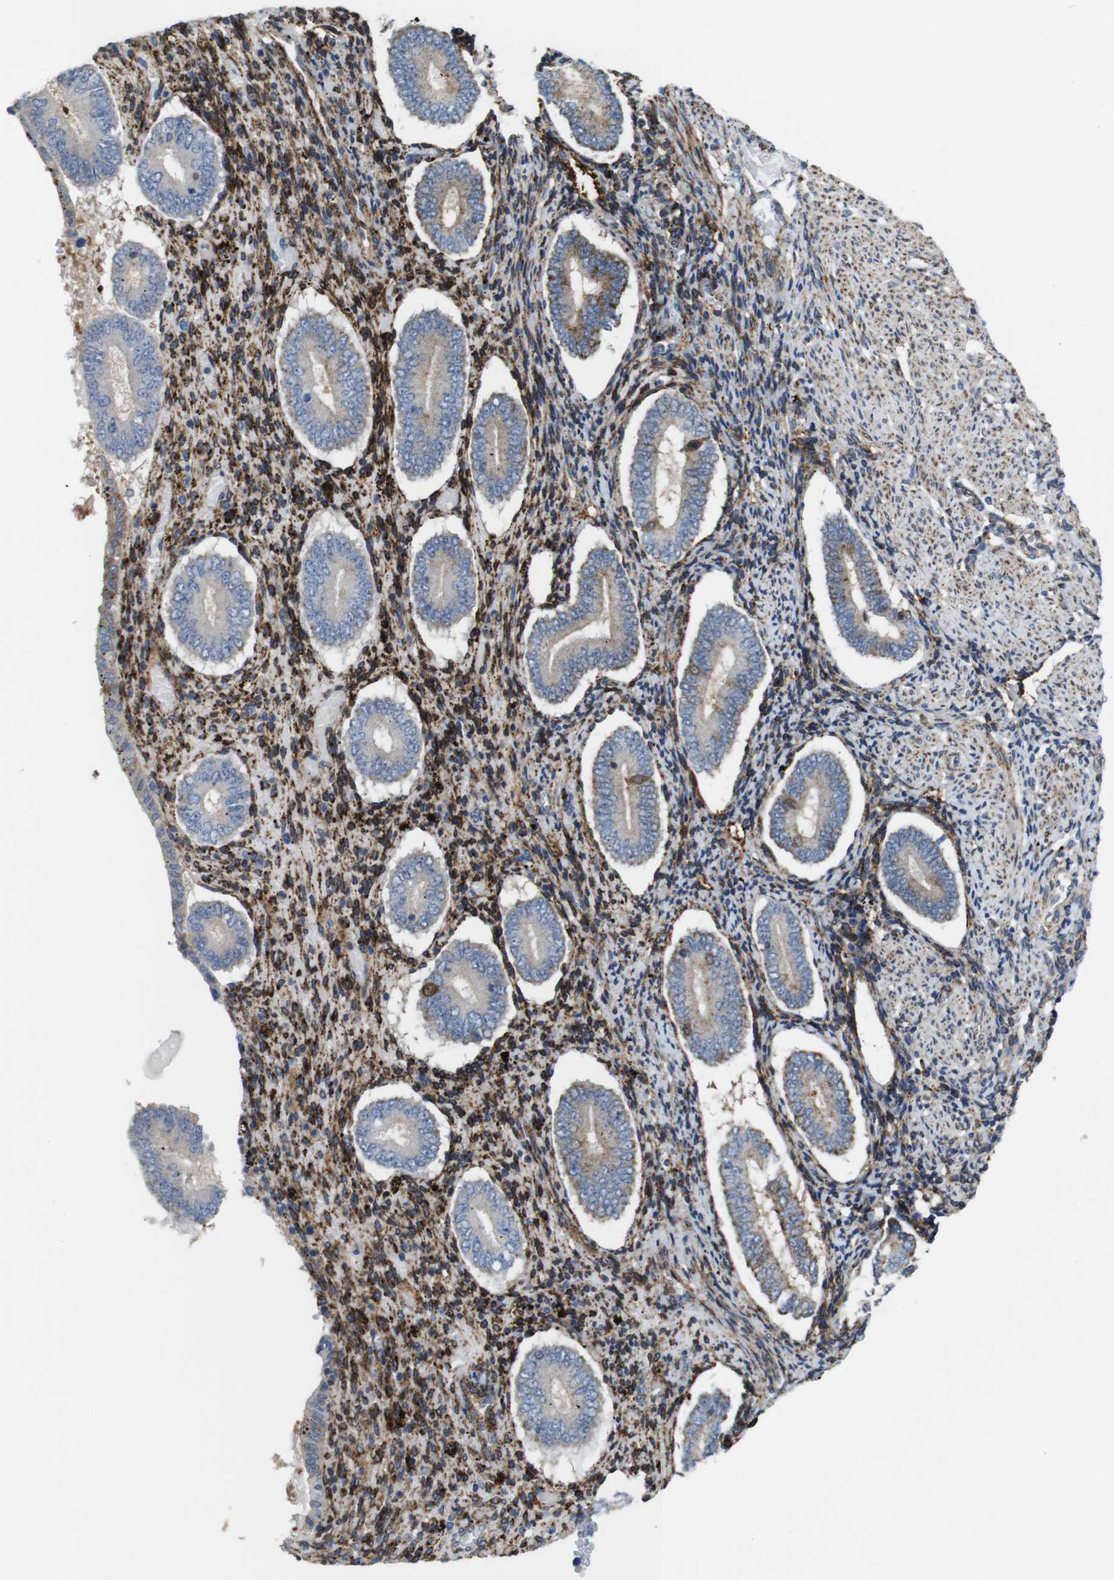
{"staining": {"intensity": "strong", "quantity": ">75%", "location": "cytoplasmic/membranous"}, "tissue": "endometrium", "cell_type": "Cells in endometrial stroma", "image_type": "normal", "snomed": [{"axis": "morphology", "description": "Normal tissue, NOS"}, {"axis": "topography", "description": "Endometrium"}], "caption": "Immunohistochemical staining of normal human endometrium demonstrates strong cytoplasmic/membranous protein positivity in about >75% of cells in endometrial stroma. (brown staining indicates protein expression, while blue staining denotes nuclei).", "gene": "PCOLCE2", "patient": {"sex": "female", "age": 42}}